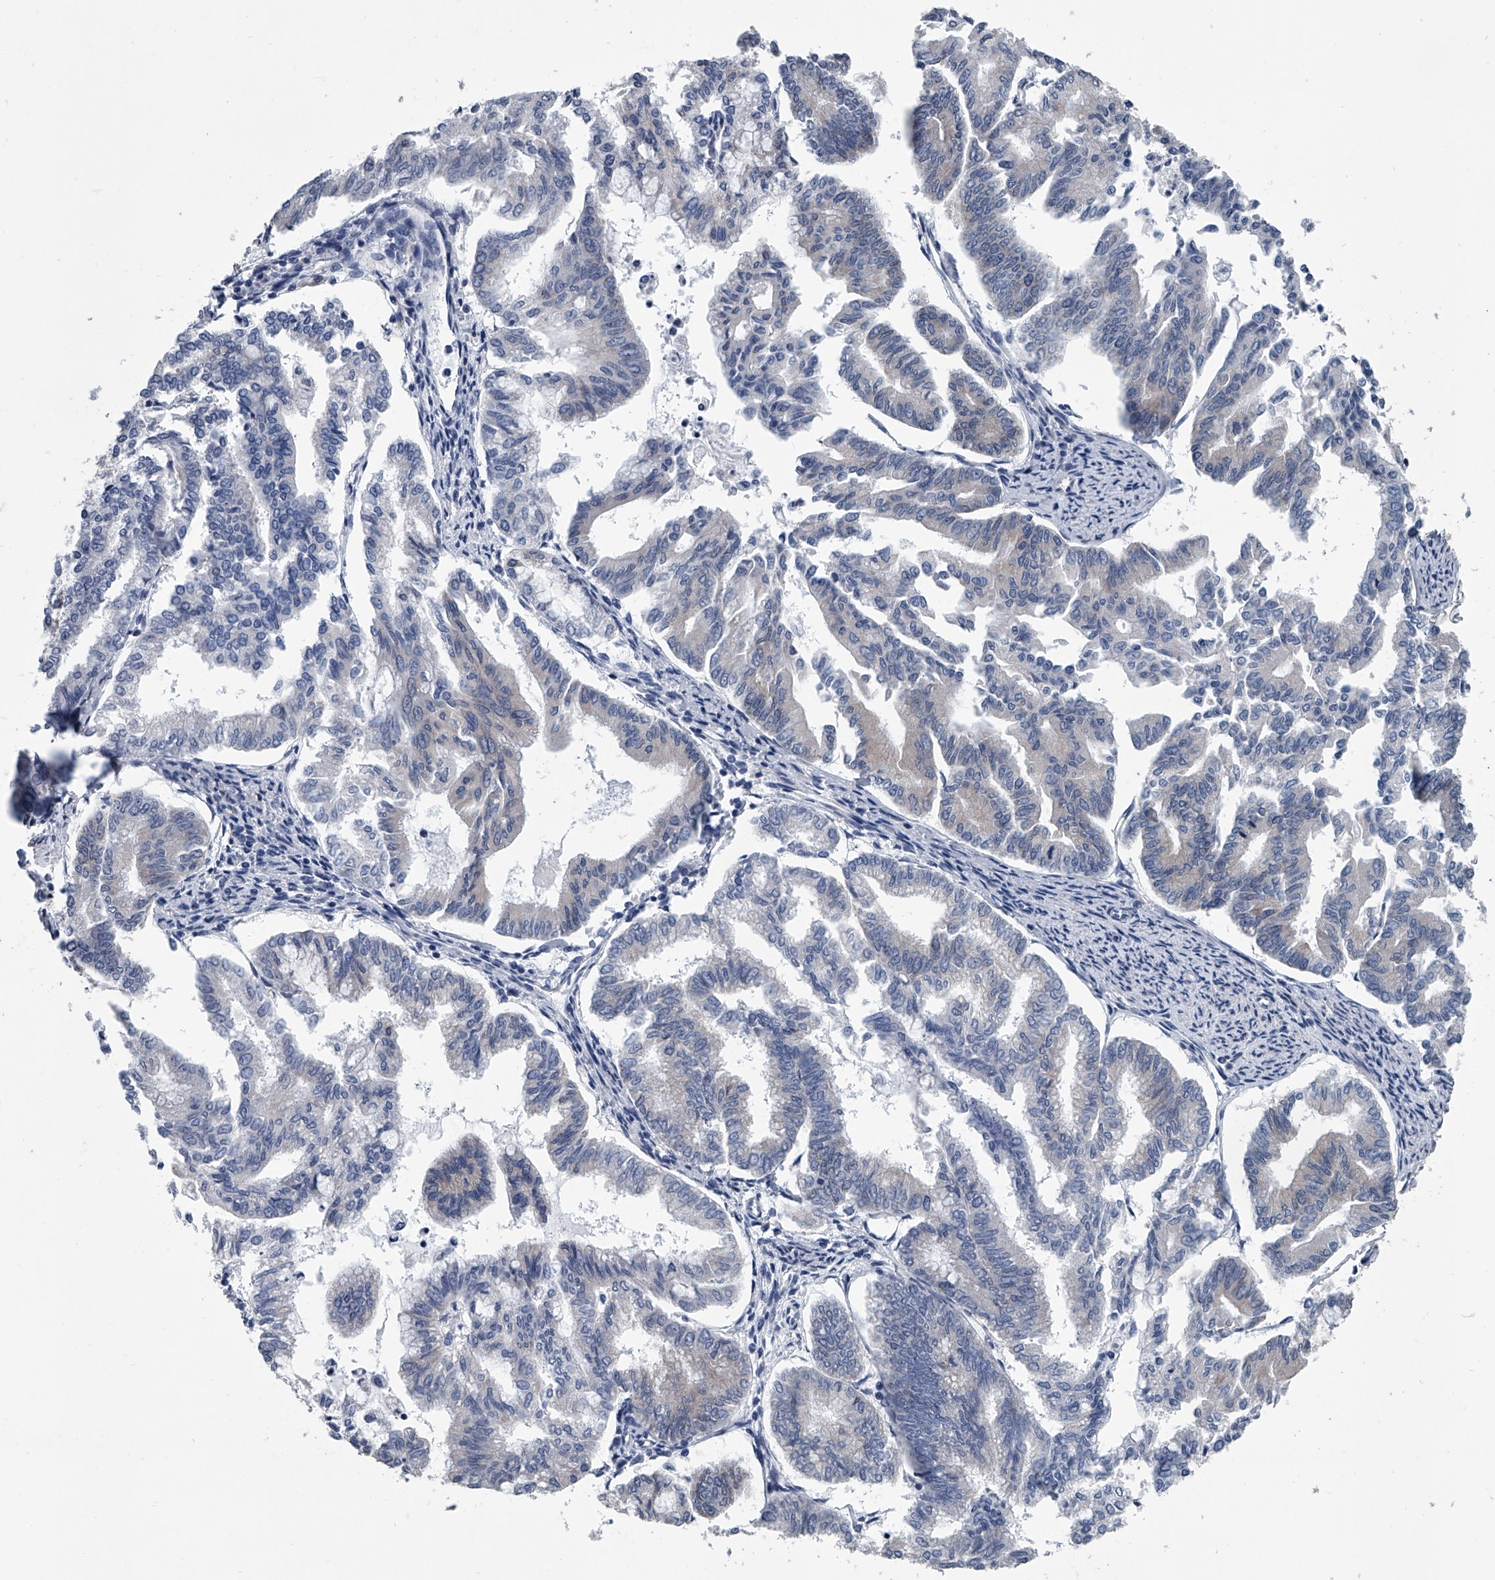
{"staining": {"intensity": "negative", "quantity": "none", "location": "none"}, "tissue": "endometrial cancer", "cell_type": "Tumor cells", "image_type": "cancer", "snomed": [{"axis": "morphology", "description": "Adenocarcinoma, NOS"}, {"axis": "topography", "description": "Endometrium"}], "caption": "A micrograph of endometrial cancer stained for a protein demonstrates no brown staining in tumor cells. Brightfield microscopy of IHC stained with DAB (brown) and hematoxylin (blue), captured at high magnification.", "gene": "PPP2R5D", "patient": {"sex": "female", "age": 79}}